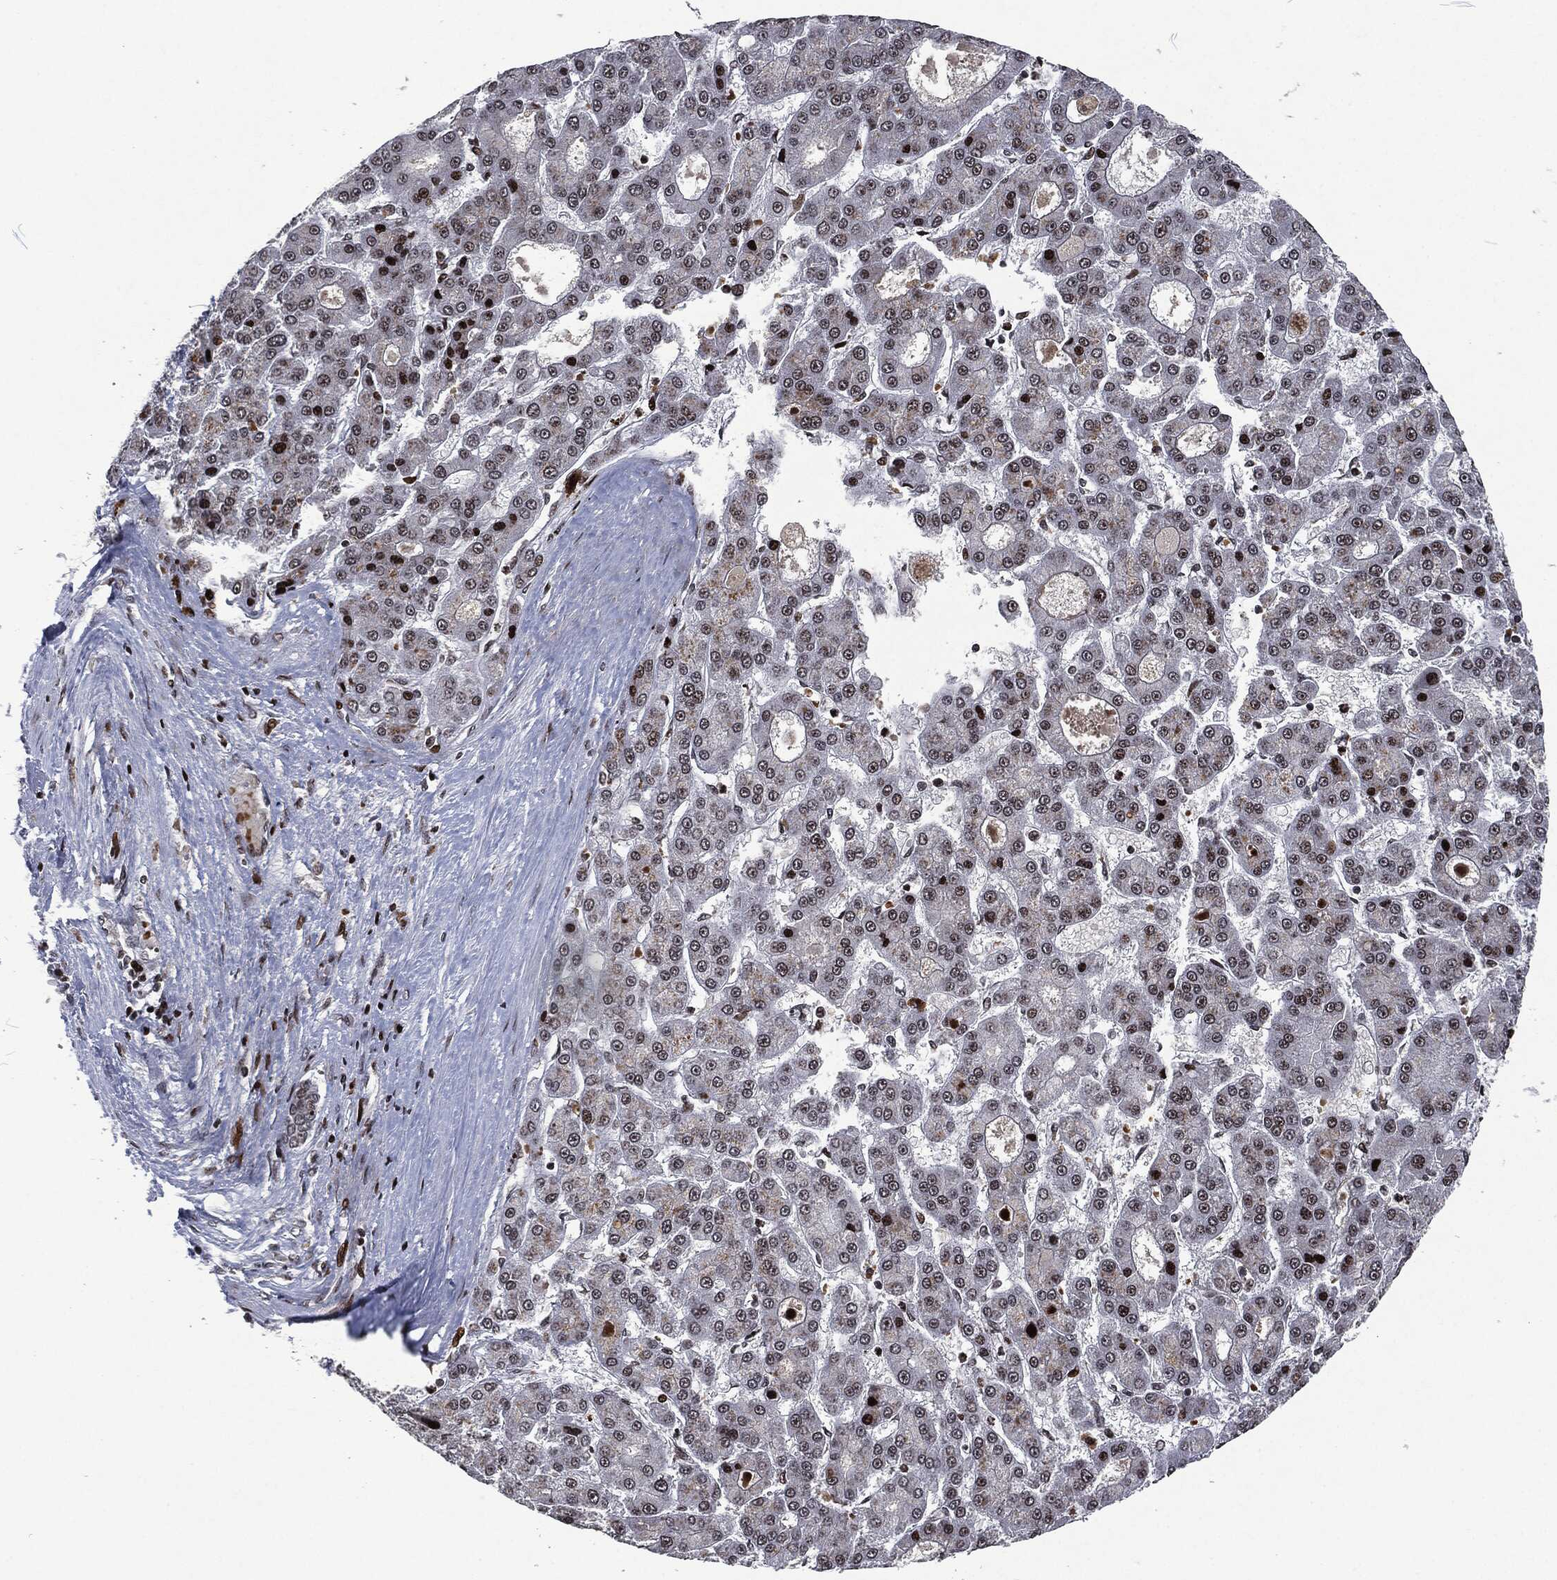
{"staining": {"intensity": "strong", "quantity": "<25%", "location": "nuclear"}, "tissue": "liver cancer", "cell_type": "Tumor cells", "image_type": "cancer", "snomed": [{"axis": "morphology", "description": "Carcinoma, Hepatocellular, NOS"}, {"axis": "topography", "description": "Liver"}], "caption": "Protein analysis of liver hepatocellular carcinoma tissue demonstrates strong nuclear staining in about <25% of tumor cells. (IHC, brightfield microscopy, high magnification).", "gene": "EGFR", "patient": {"sex": "male", "age": 70}}